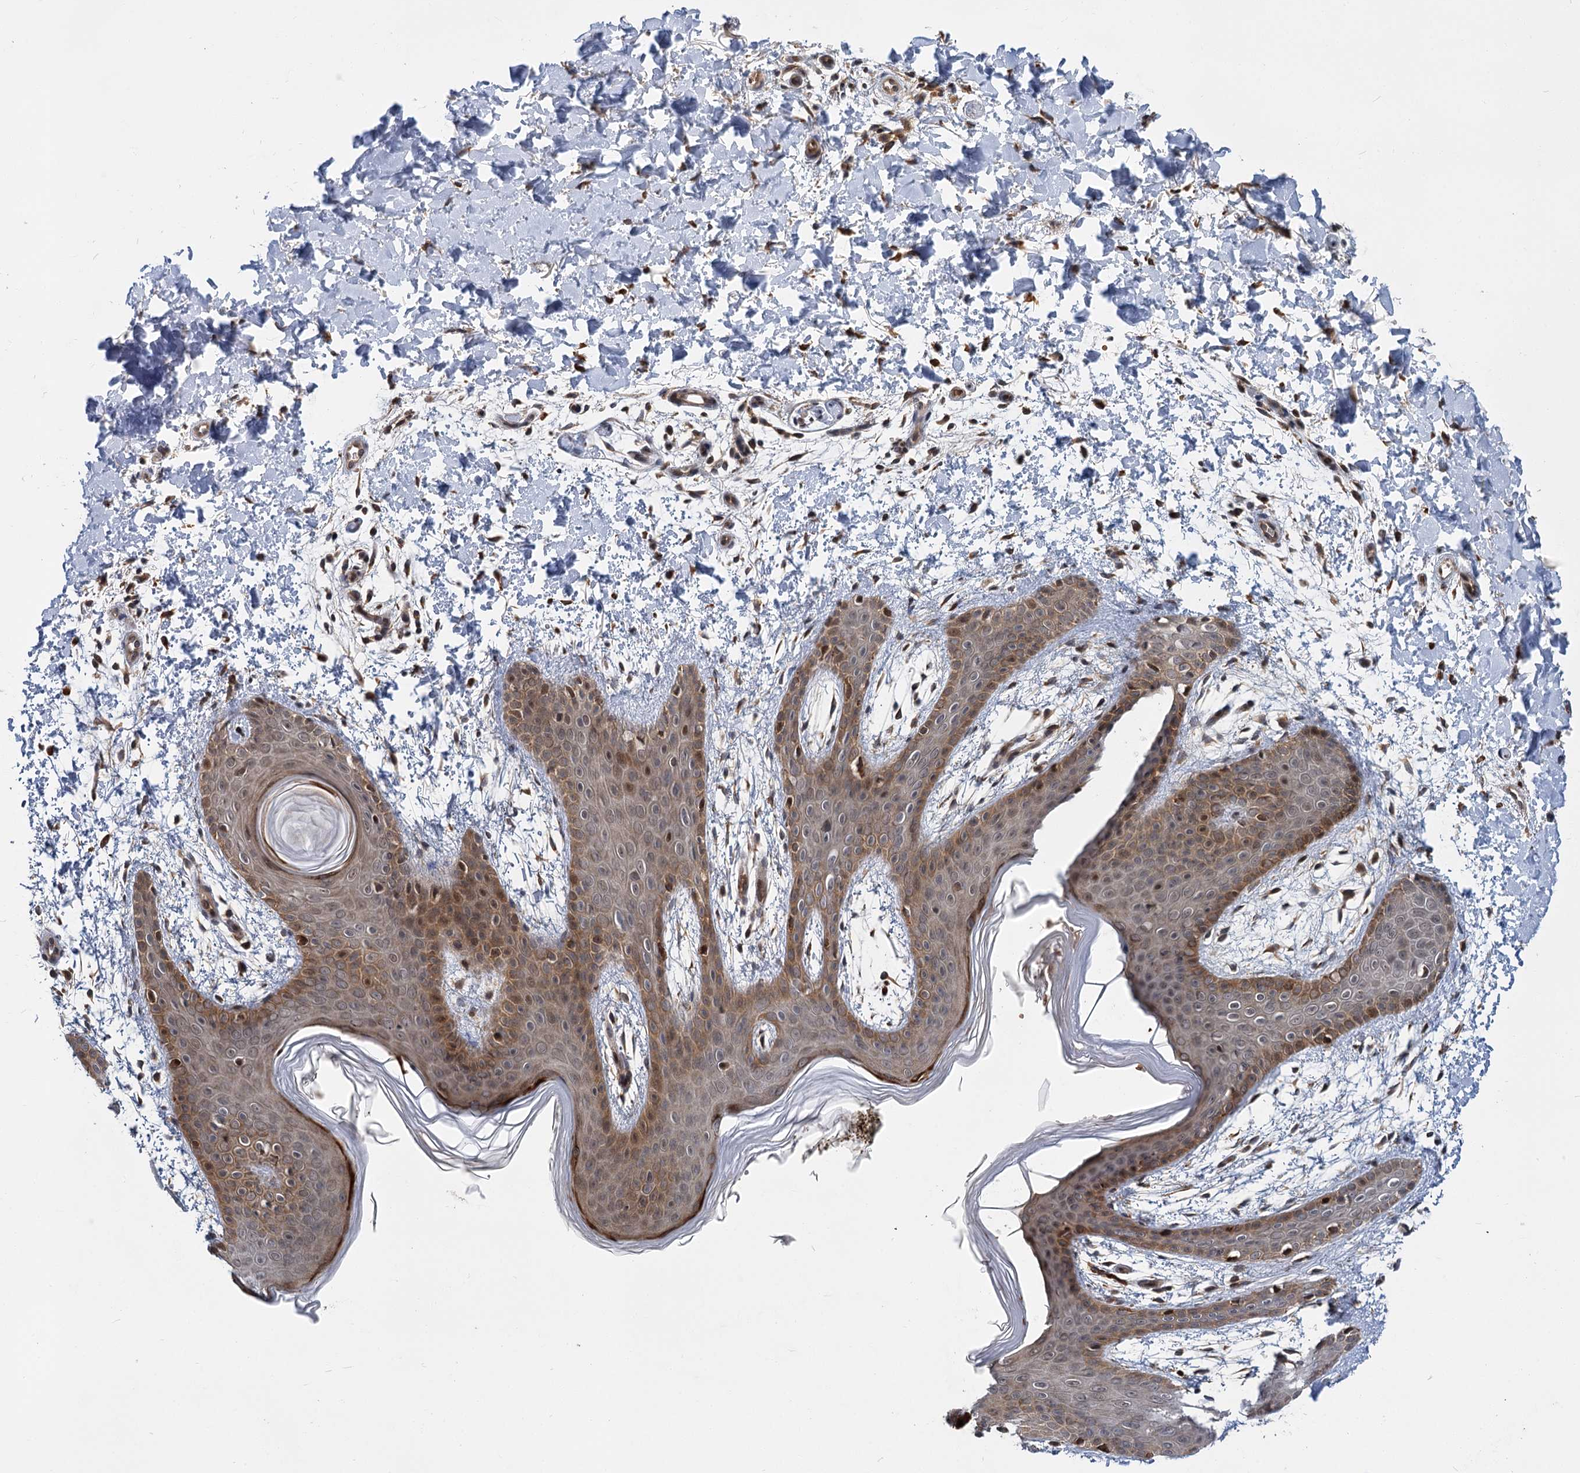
{"staining": {"intensity": "moderate", "quantity": ">75%", "location": "cytoplasmic/membranous"}, "tissue": "skin", "cell_type": "Fibroblasts", "image_type": "normal", "snomed": [{"axis": "morphology", "description": "Normal tissue, NOS"}, {"axis": "topography", "description": "Skin"}], "caption": "Protein staining demonstrates moderate cytoplasmic/membranous expression in approximately >75% of fibroblasts in unremarkable skin.", "gene": "APBA2", "patient": {"sex": "male", "age": 36}}